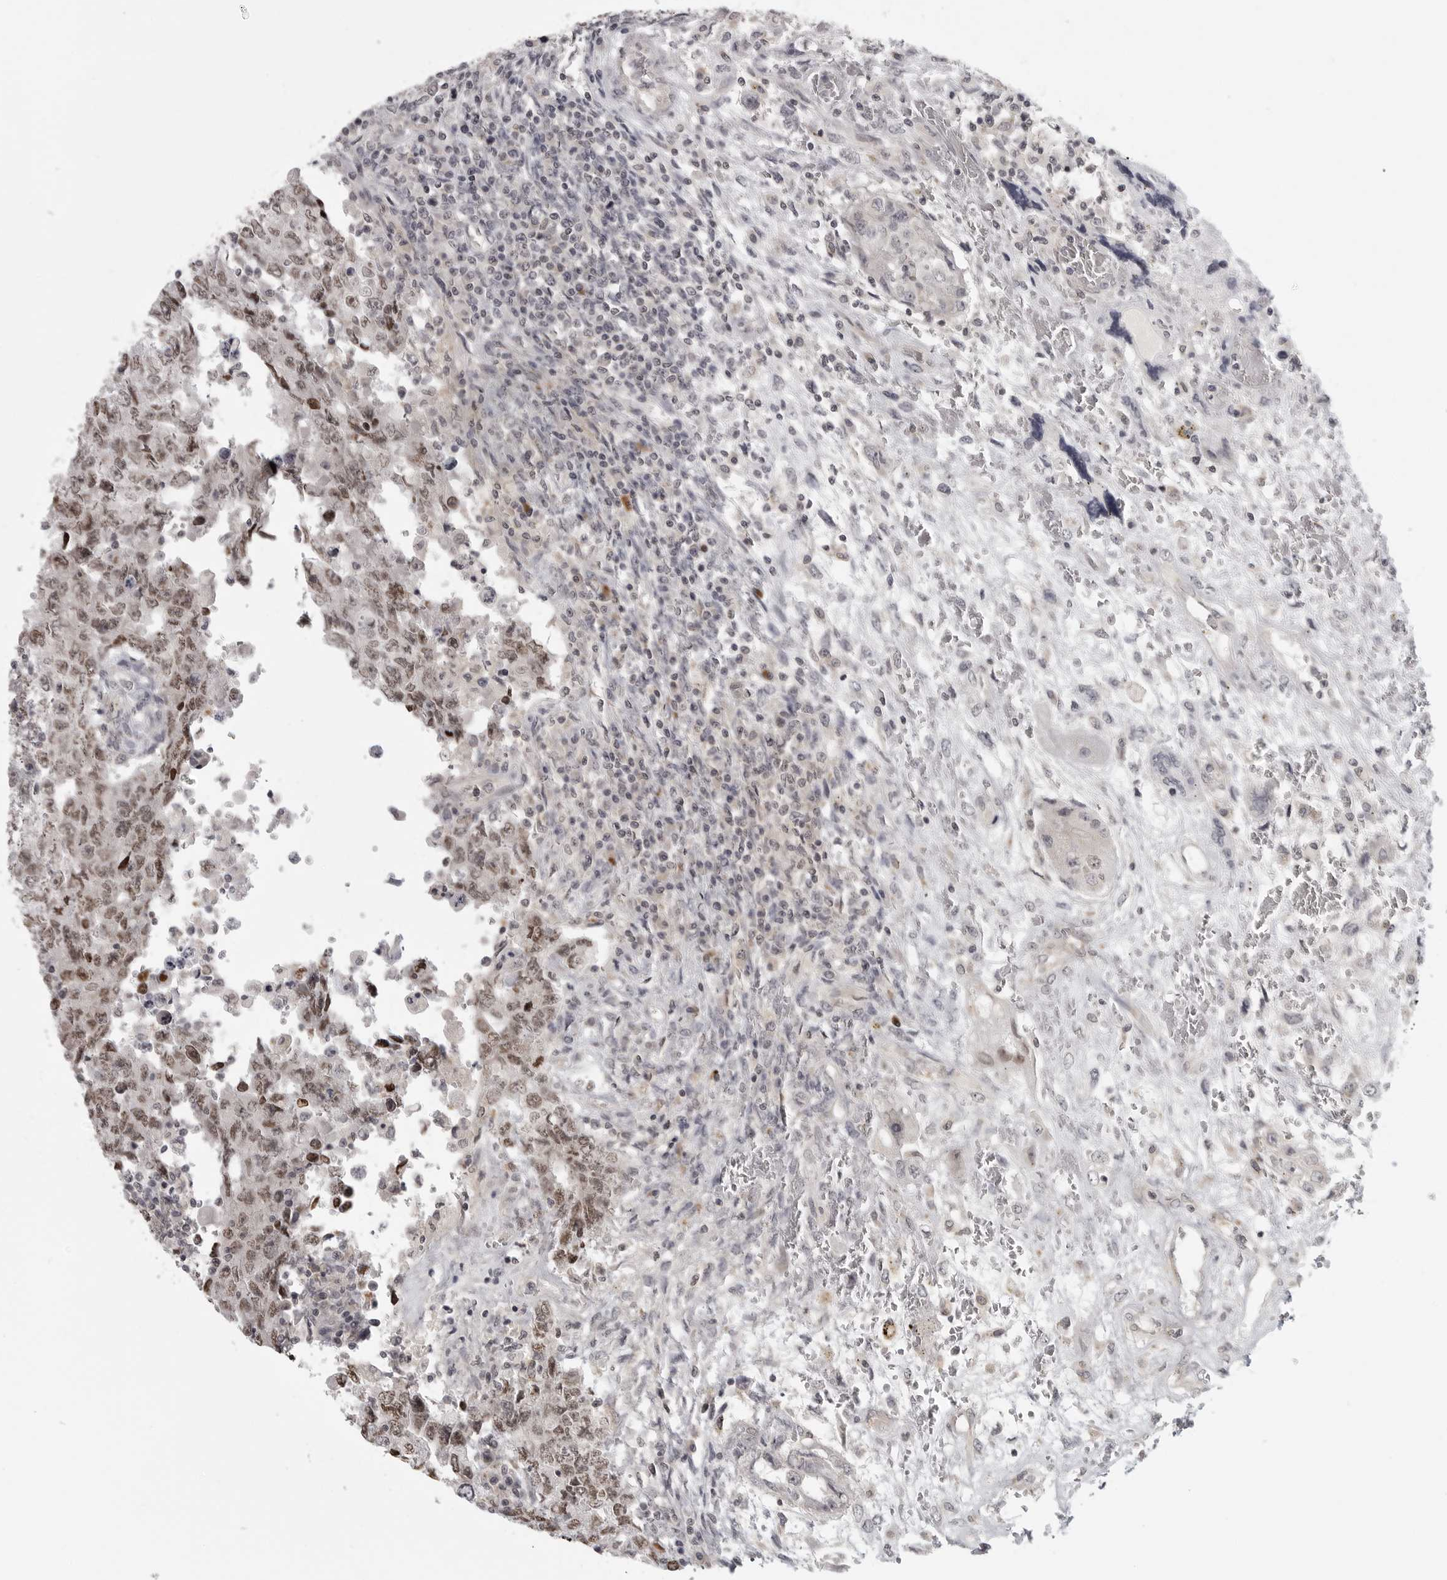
{"staining": {"intensity": "moderate", "quantity": "25%-75%", "location": "nuclear"}, "tissue": "testis cancer", "cell_type": "Tumor cells", "image_type": "cancer", "snomed": [{"axis": "morphology", "description": "Carcinoma, Embryonal, NOS"}, {"axis": "topography", "description": "Testis"}], "caption": "Testis cancer tissue shows moderate nuclear staining in about 25%-75% of tumor cells, visualized by immunohistochemistry.", "gene": "TUT4", "patient": {"sex": "male", "age": 26}}